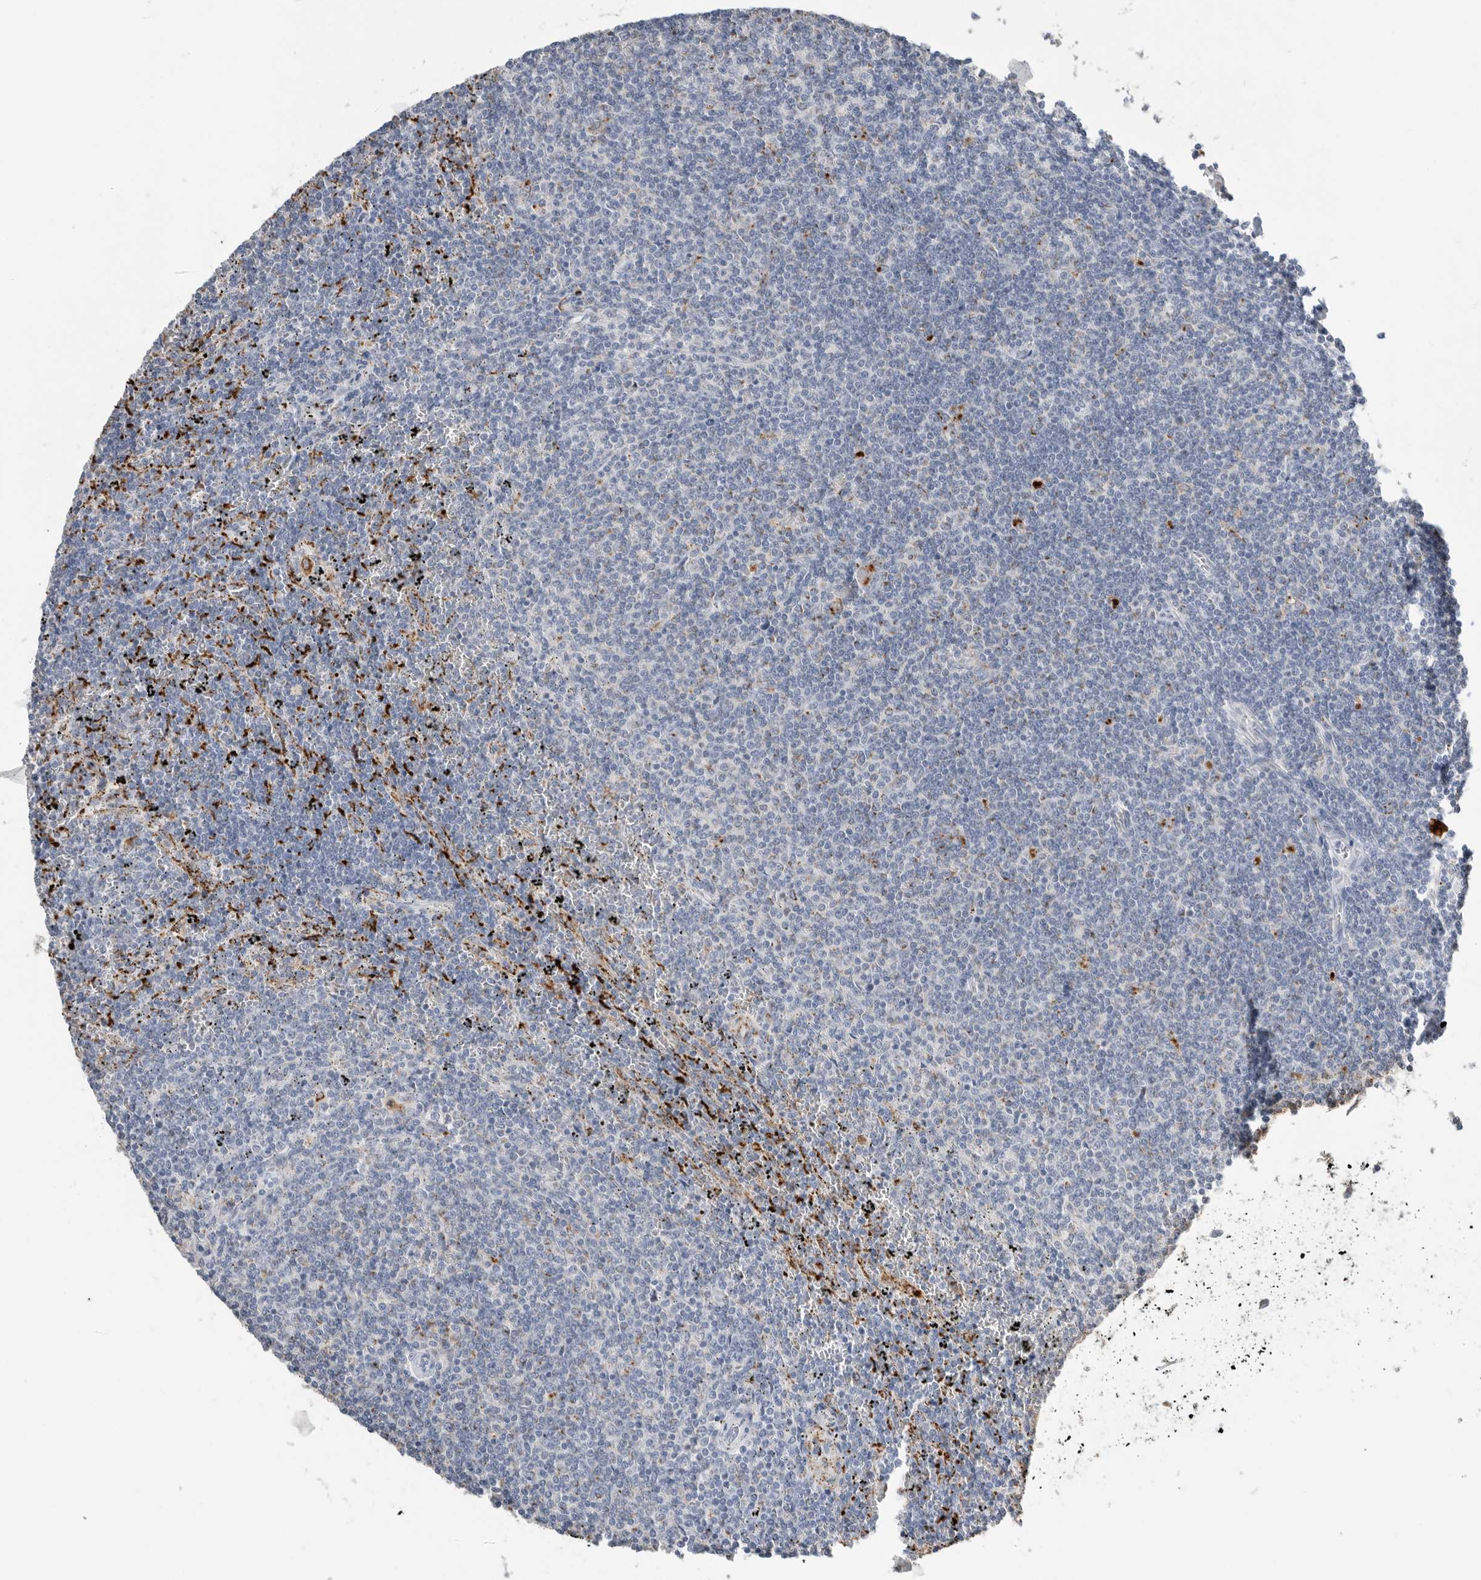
{"staining": {"intensity": "negative", "quantity": "none", "location": "none"}, "tissue": "lymphoma", "cell_type": "Tumor cells", "image_type": "cancer", "snomed": [{"axis": "morphology", "description": "Malignant lymphoma, non-Hodgkin's type, Low grade"}, {"axis": "topography", "description": "Spleen"}], "caption": "Immunohistochemical staining of lymphoma shows no significant positivity in tumor cells. Nuclei are stained in blue.", "gene": "GGH", "patient": {"sex": "female", "age": 50}}